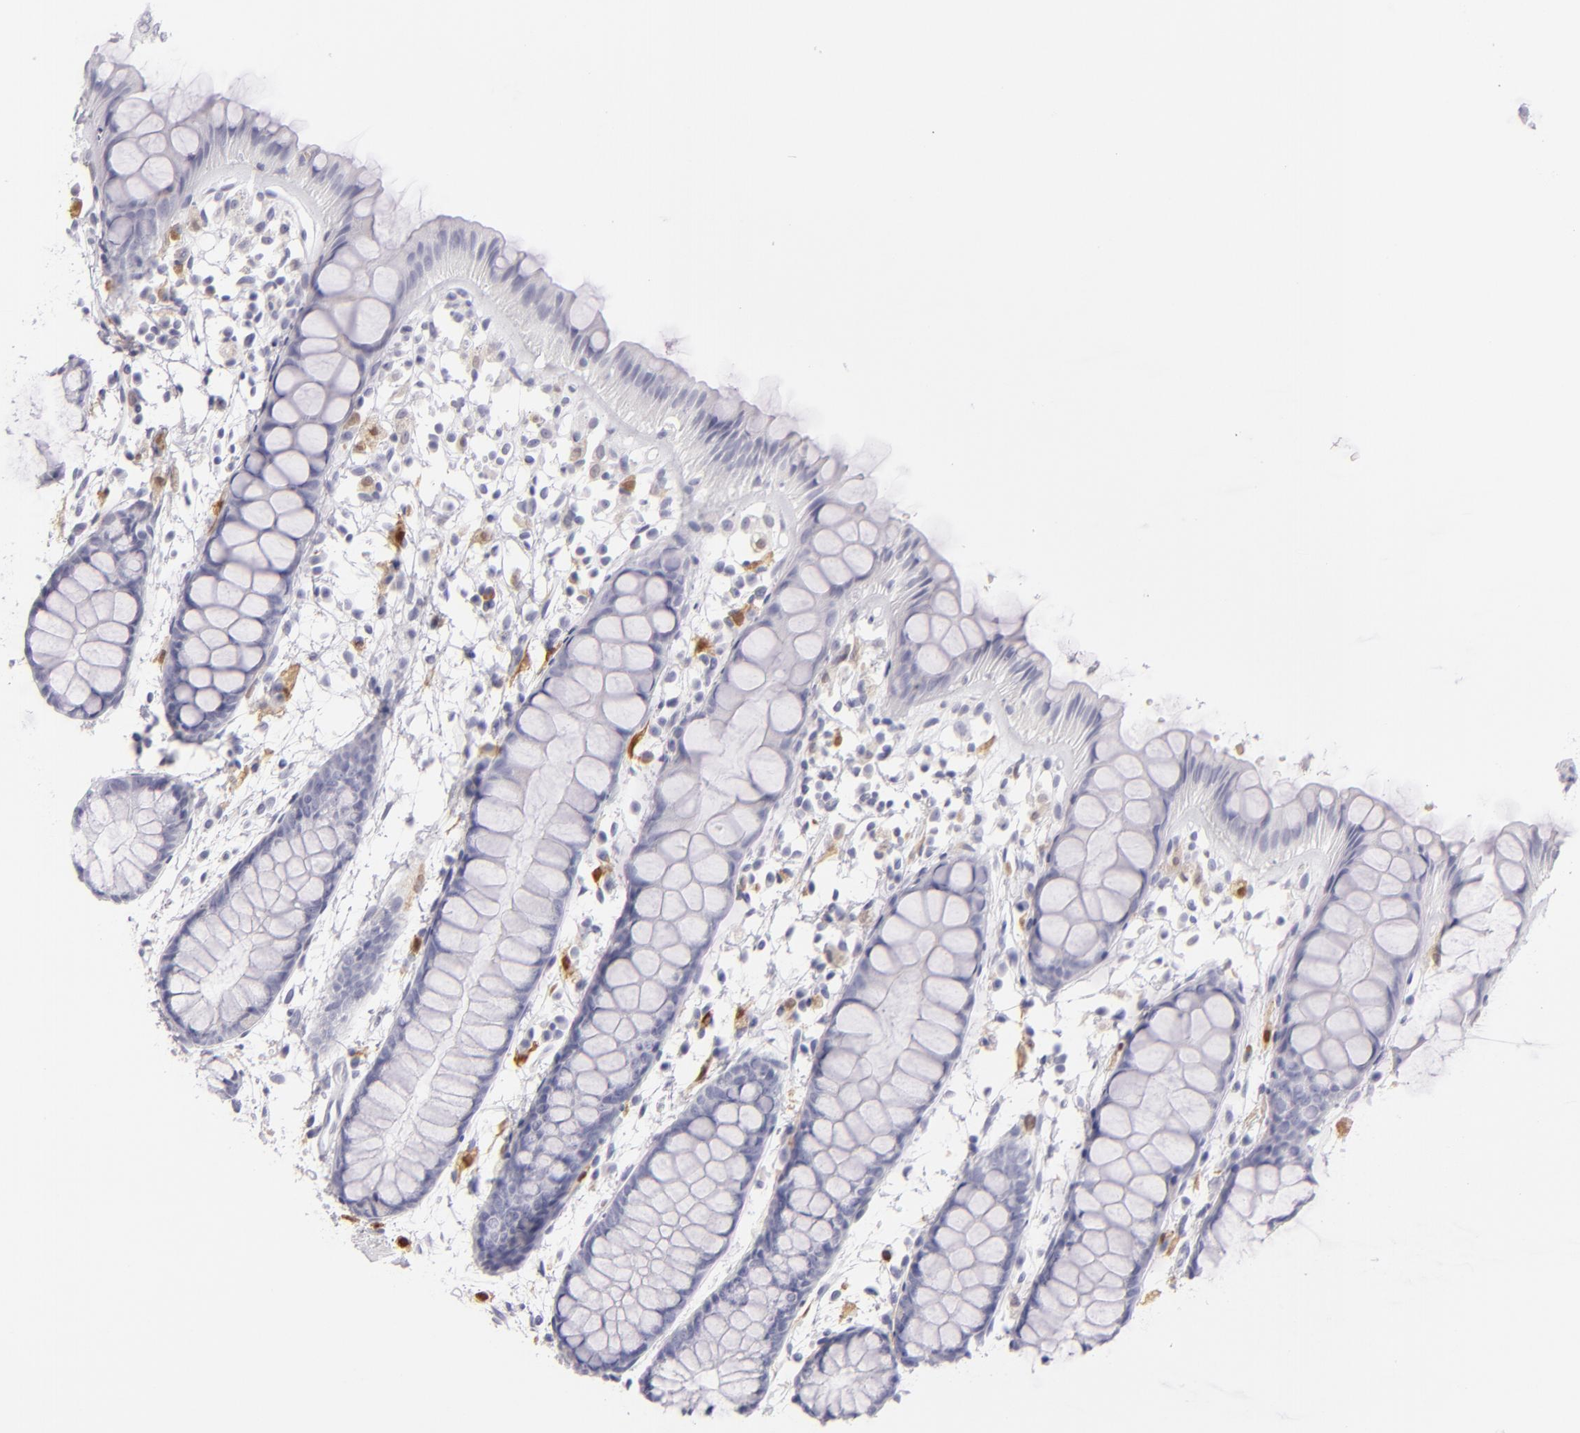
{"staining": {"intensity": "negative", "quantity": "none", "location": "none"}, "tissue": "rectum", "cell_type": "Glandular cells", "image_type": "normal", "snomed": [{"axis": "morphology", "description": "Normal tissue, NOS"}, {"axis": "topography", "description": "Rectum"}], "caption": "Photomicrograph shows no protein positivity in glandular cells of unremarkable rectum.", "gene": "F13A1", "patient": {"sex": "female", "age": 66}}